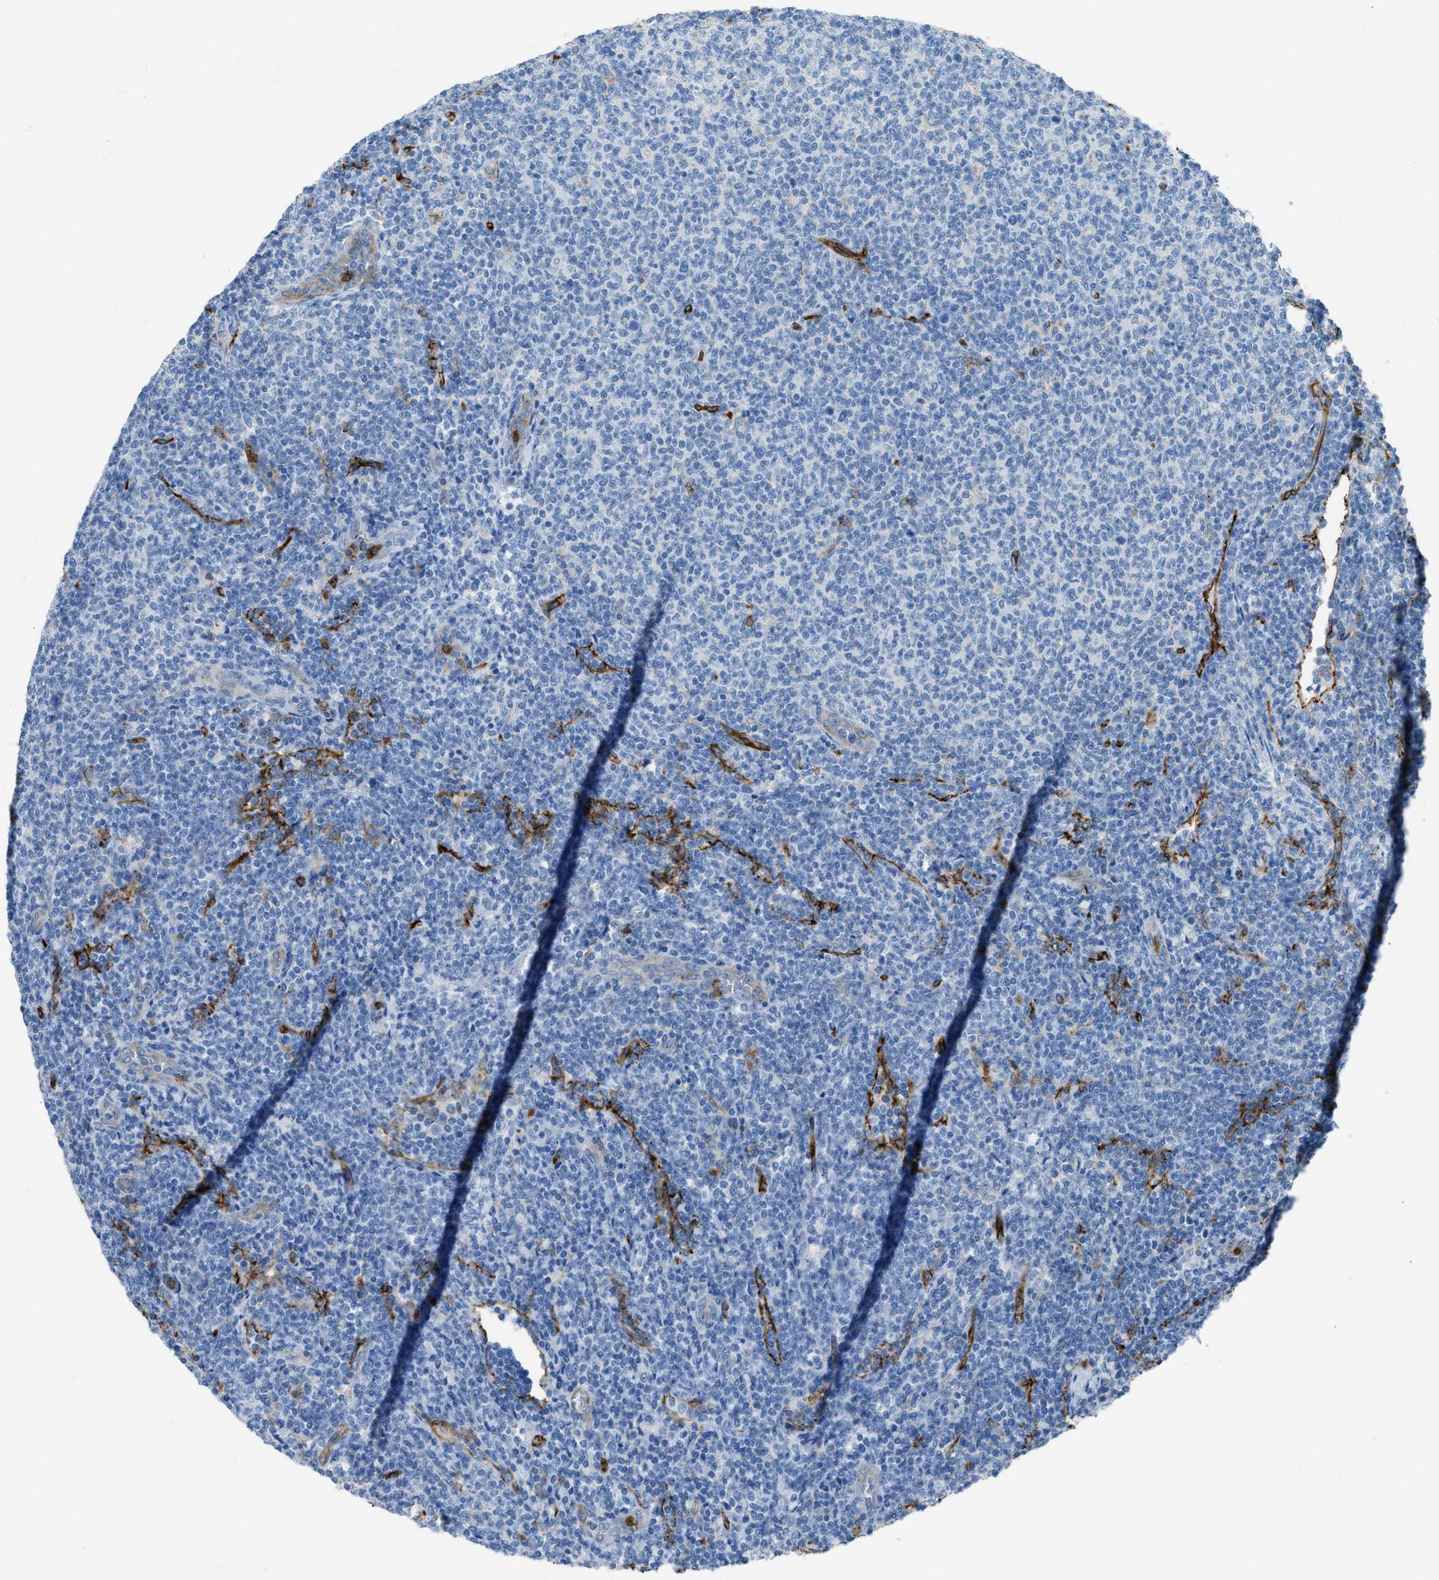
{"staining": {"intensity": "negative", "quantity": "none", "location": "none"}, "tissue": "lymphoma", "cell_type": "Tumor cells", "image_type": "cancer", "snomed": [{"axis": "morphology", "description": "Malignant lymphoma, non-Hodgkin's type, Low grade"}, {"axis": "topography", "description": "Lymph node"}], "caption": "A micrograph of lymphoma stained for a protein displays no brown staining in tumor cells. (DAB IHC visualized using brightfield microscopy, high magnification).", "gene": "DYSF", "patient": {"sex": "male", "age": 66}}